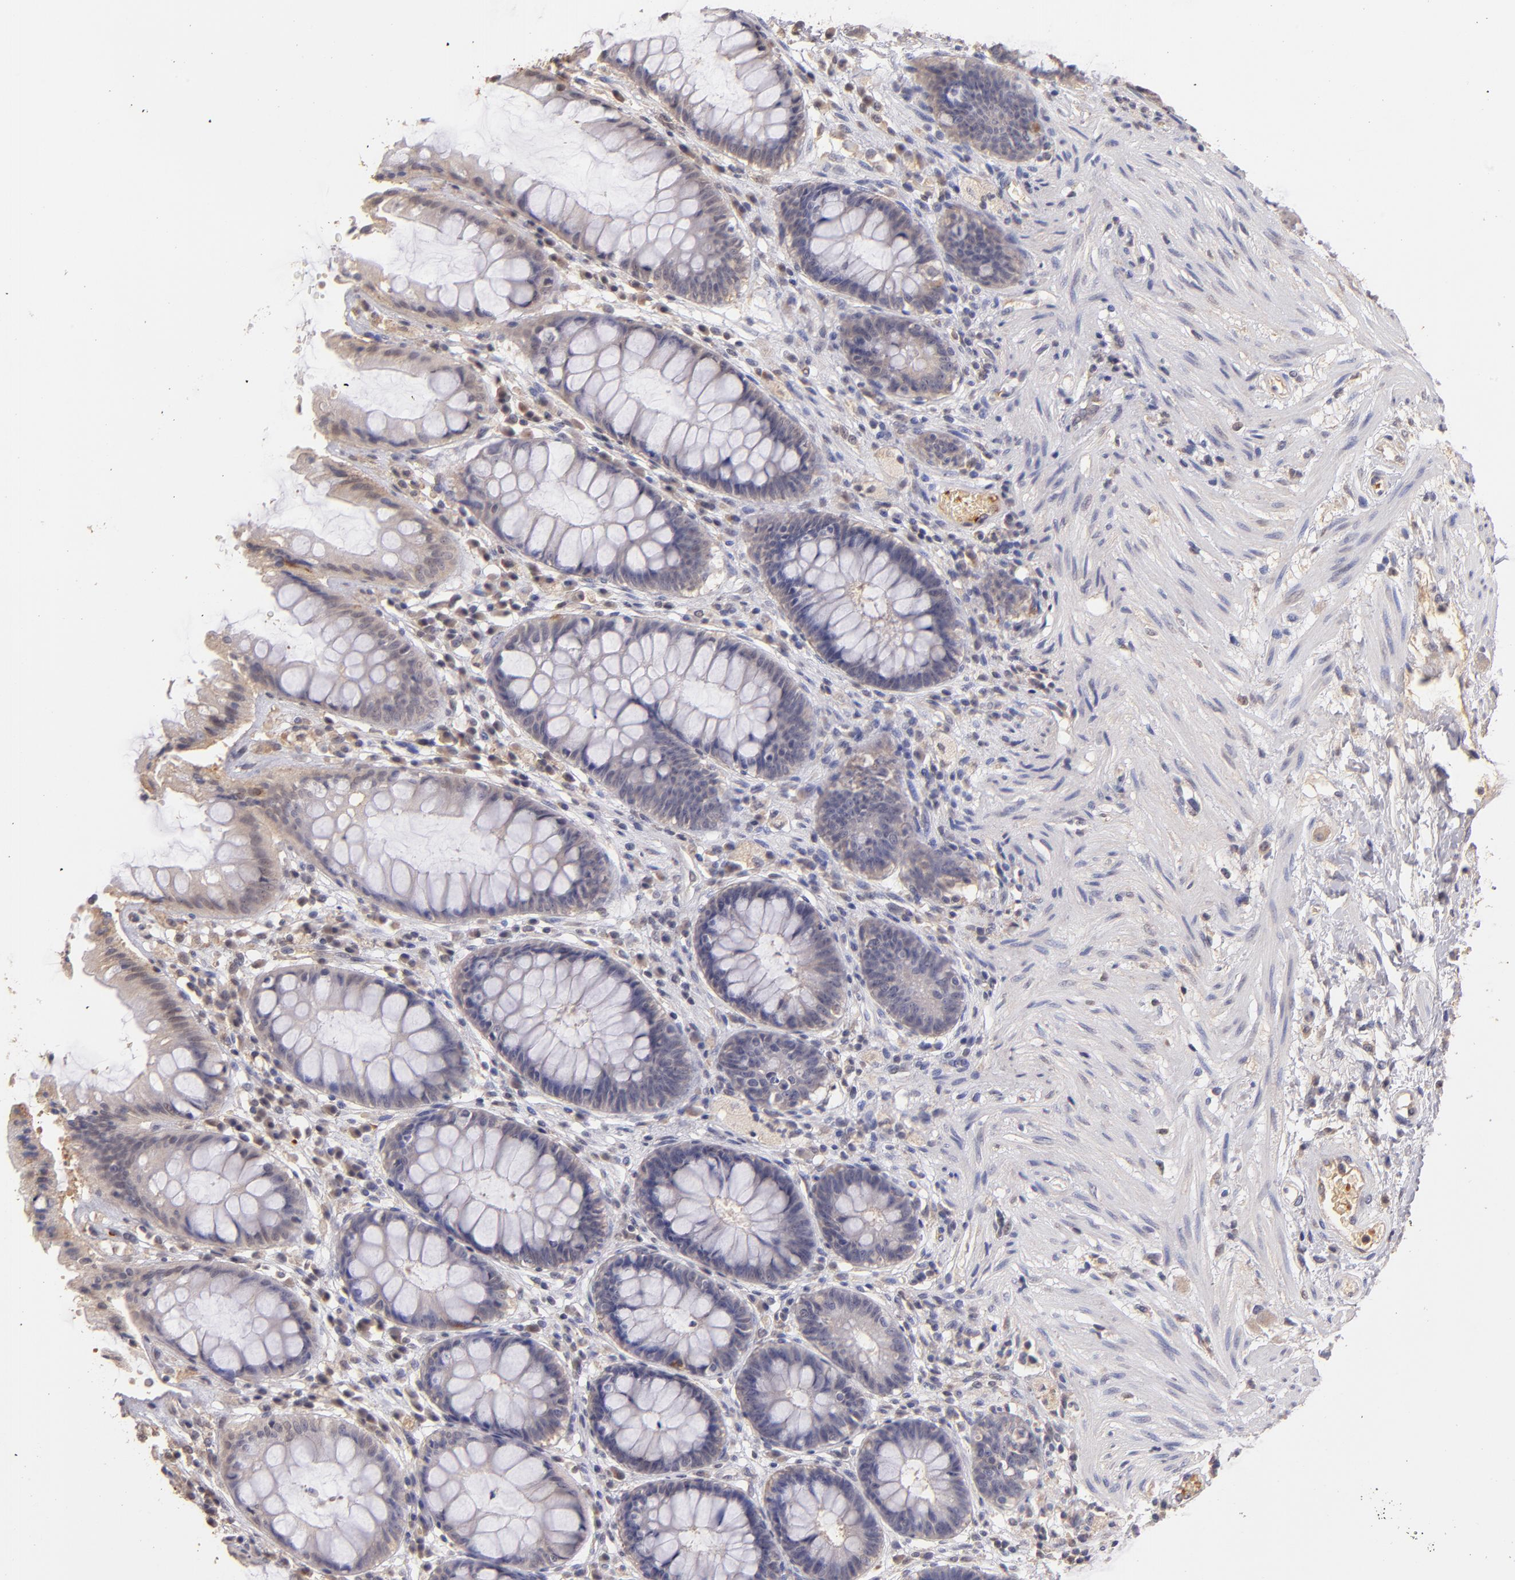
{"staining": {"intensity": "weak", "quantity": "25%-75%", "location": "cytoplasmic/membranous"}, "tissue": "rectum", "cell_type": "Glandular cells", "image_type": "normal", "snomed": [{"axis": "morphology", "description": "Normal tissue, NOS"}, {"axis": "topography", "description": "Rectum"}], "caption": "Immunohistochemical staining of unremarkable human rectum displays low levels of weak cytoplasmic/membranous staining in about 25%-75% of glandular cells.", "gene": "SERPINC1", "patient": {"sex": "female", "age": 46}}